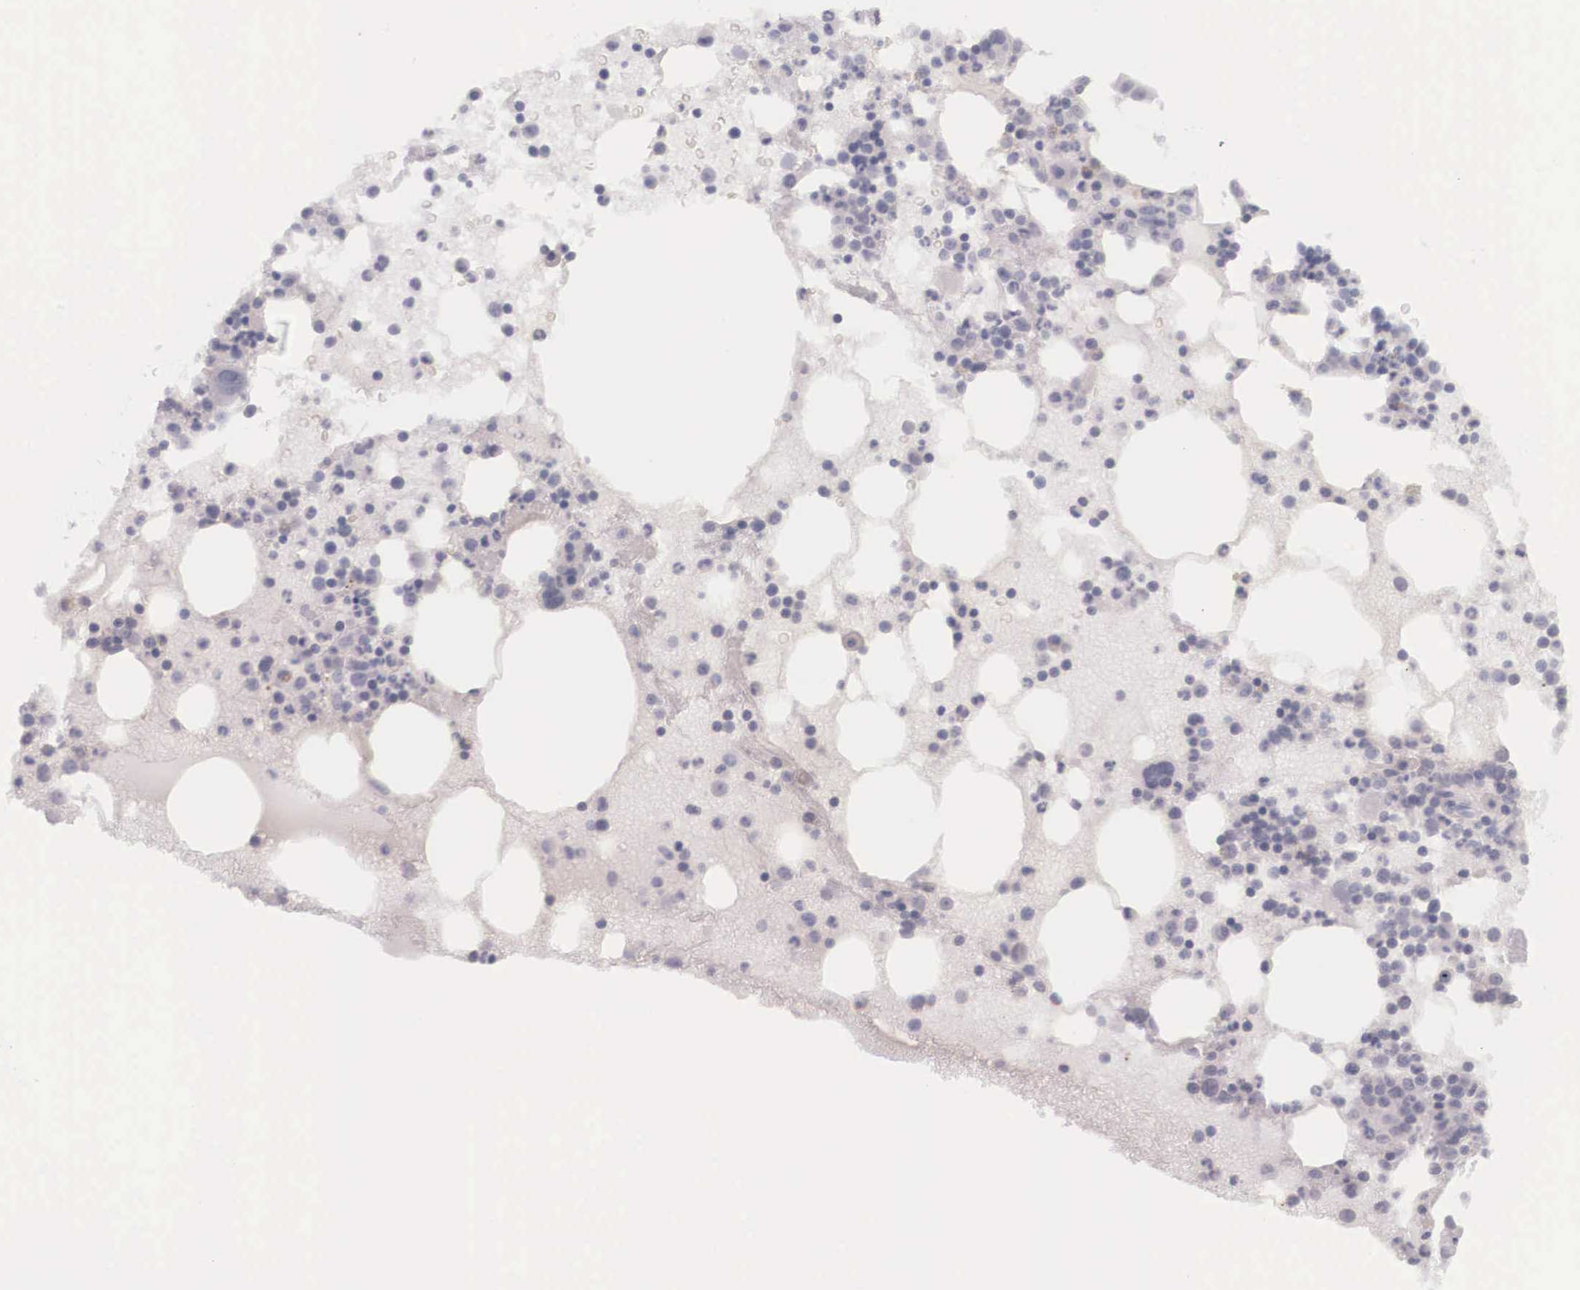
{"staining": {"intensity": "negative", "quantity": "none", "location": "none"}, "tissue": "bone marrow", "cell_type": "Hematopoietic cells", "image_type": "normal", "snomed": [{"axis": "morphology", "description": "Normal tissue, NOS"}, {"axis": "topography", "description": "Bone marrow"}], "caption": "IHC of normal human bone marrow displays no positivity in hematopoietic cells.", "gene": "KRT14", "patient": {"sex": "female", "age": 74}}